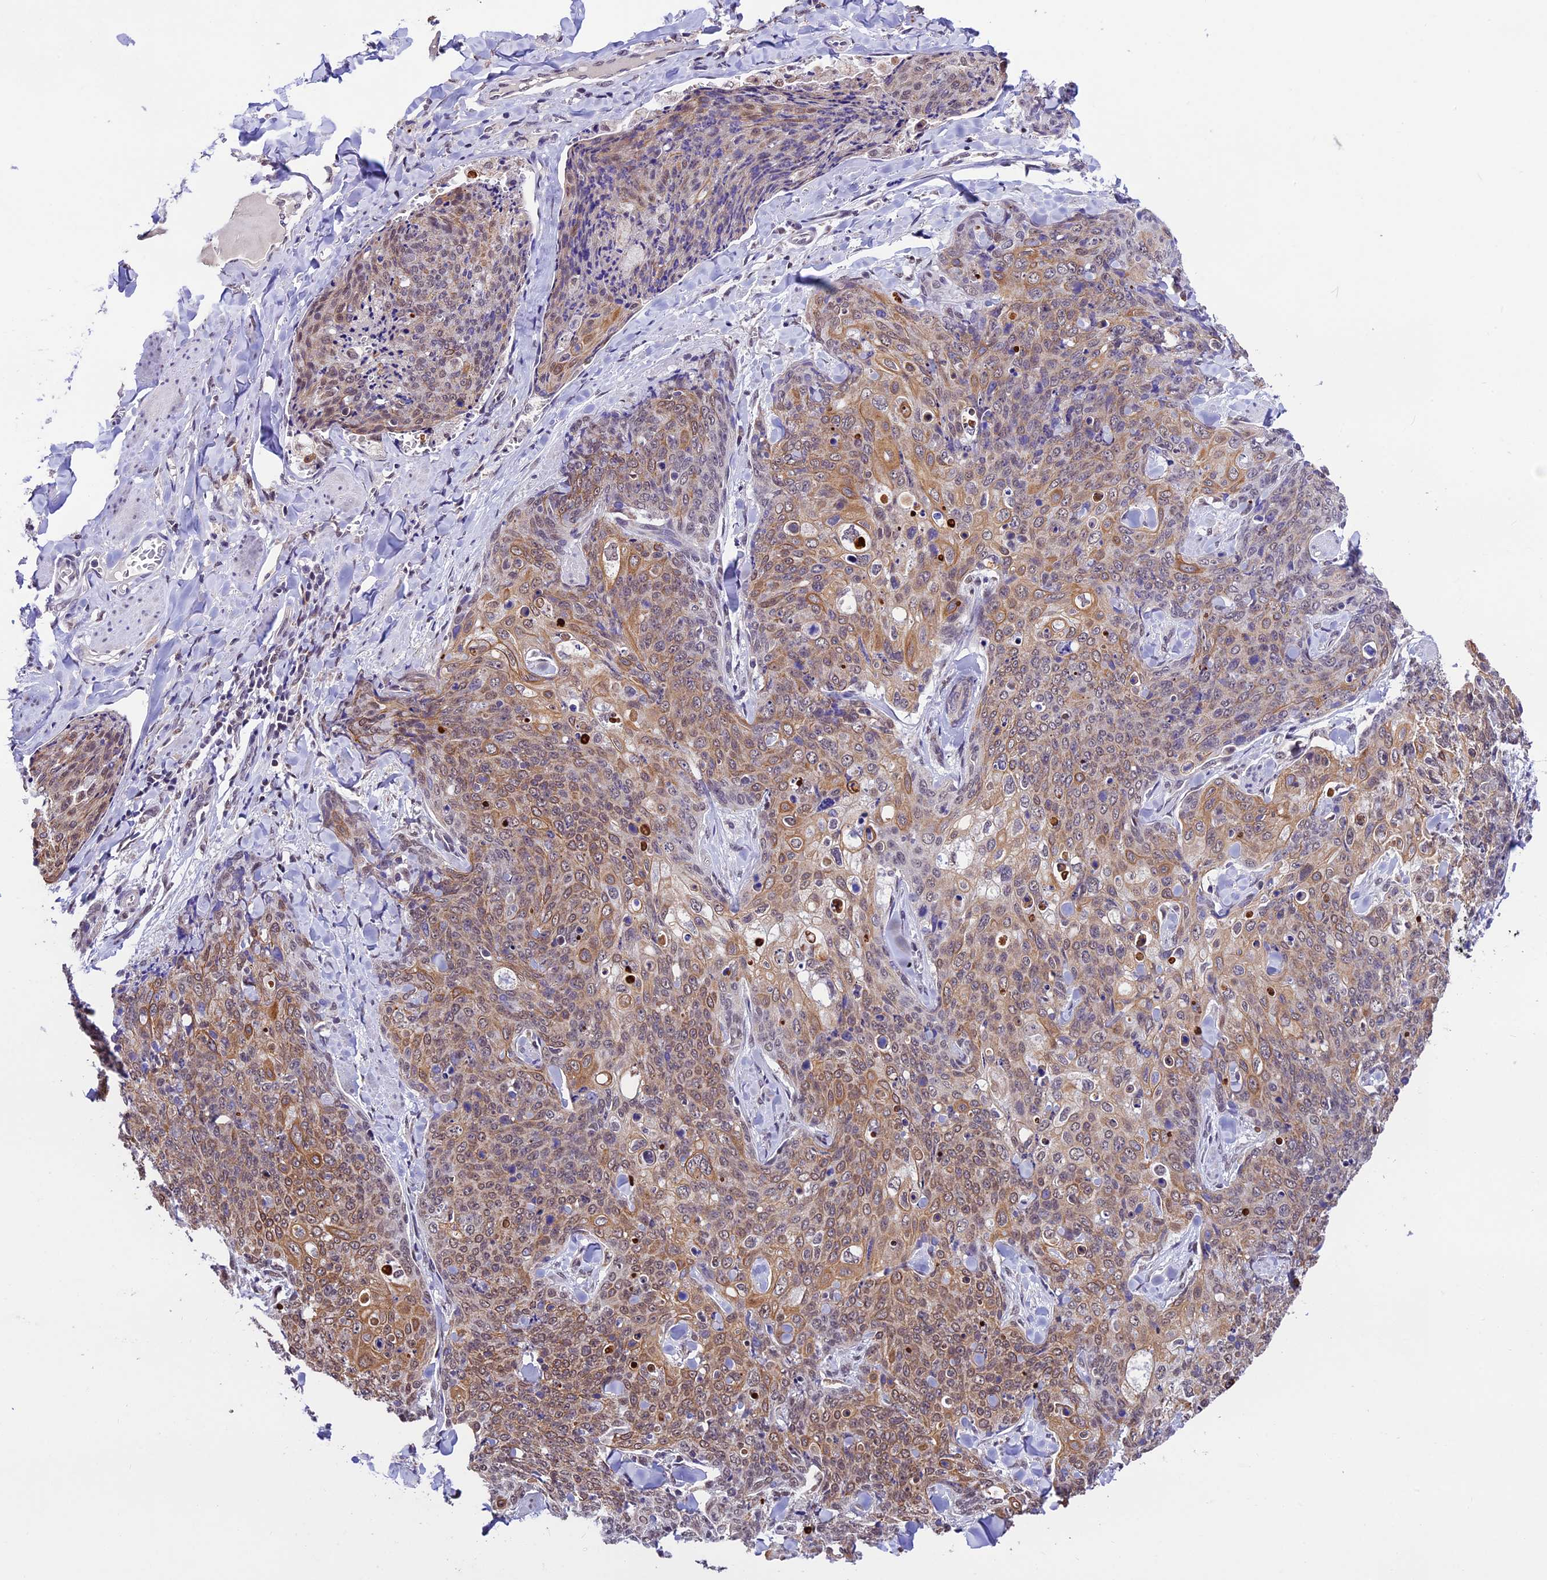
{"staining": {"intensity": "moderate", "quantity": ">75%", "location": "cytoplasmic/membranous"}, "tissue": "skin cancer", "cell_type": "Tumor cells", "image_type": "cancer", "snomed": [{"axis": "morphology", "description": "Squamous cell carcinoma, NOS"}, {"axis": "topography", "description": "Skin"}, {"axis": "topography", "description": "Vulva"}], "caption": "Squamous cell carcinoma (skin) tissue exhibits moderate cytoplasmic/membranous staining in about >75% of tumor cells, visualized by immunohistochemistry.", "gene": "CARS2", "patient": {"sex": "female", "age": 85}}